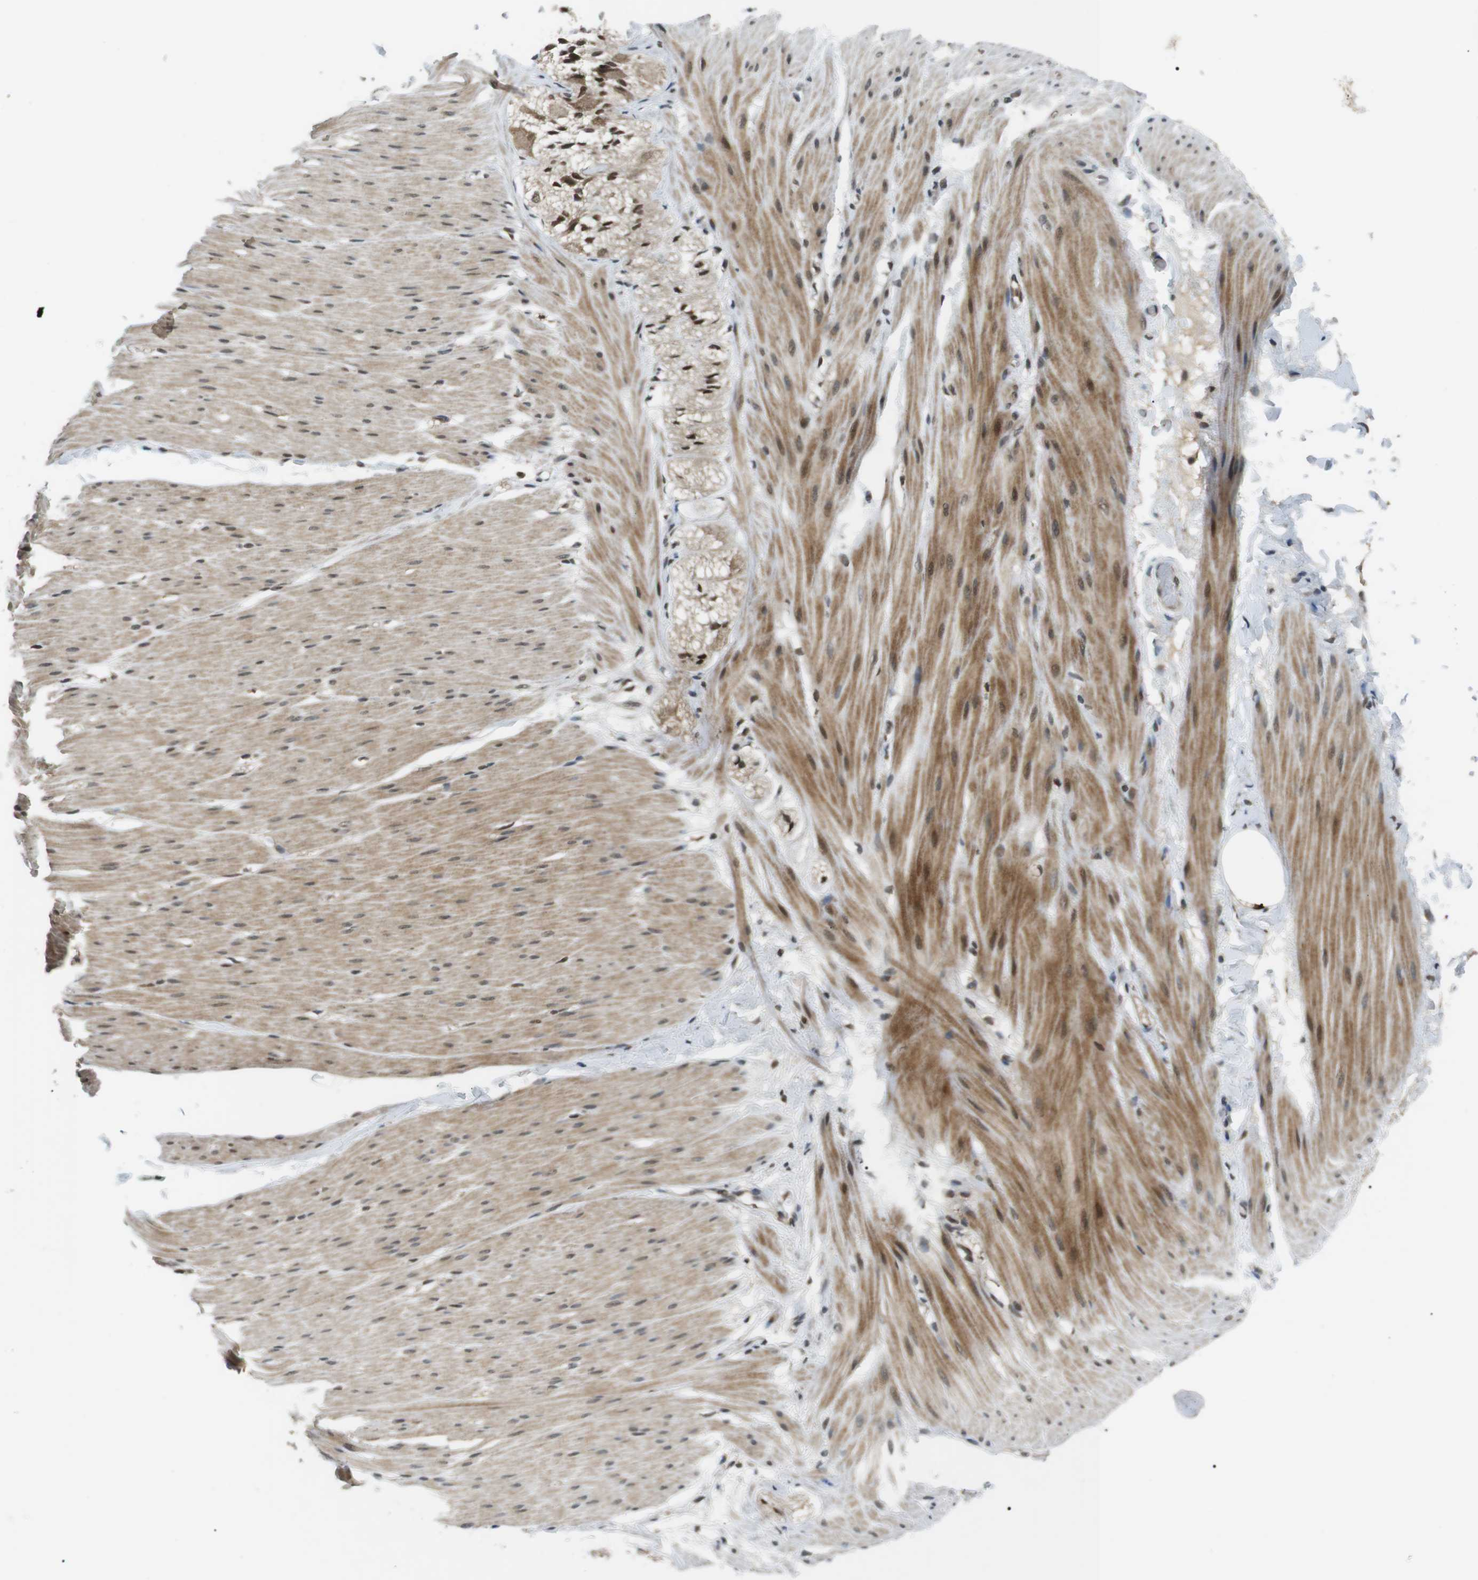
{"staining": {"intensity": "moderate", "quantity": ">75%", "location": "cytoplasmic/membranous,nuclear"}, "tissue": "smooth muscle", "cell_type": "Smooth muscle cells", "image_type": "normal", "snomed": [{"axis": "morphology", "description": "Normal tissue, NOS"}, {"axis": "topography", "description": "Smooth muscle"}, {"axis": "topography", "description": "Colon"}], "caption": "A brown stain highlights moderate cytoplasmic/membranous,nuclear staining of a protein in smooth muscle cells of benign human smooth muscle. The staining was performed using DAB to visualize the protein expression in brown, while the nuclei were stained in blue with hematoxylin (Magnification: 20x).", "gene": "ORAI3", "patient": {"sex": "male", "age": 67}}